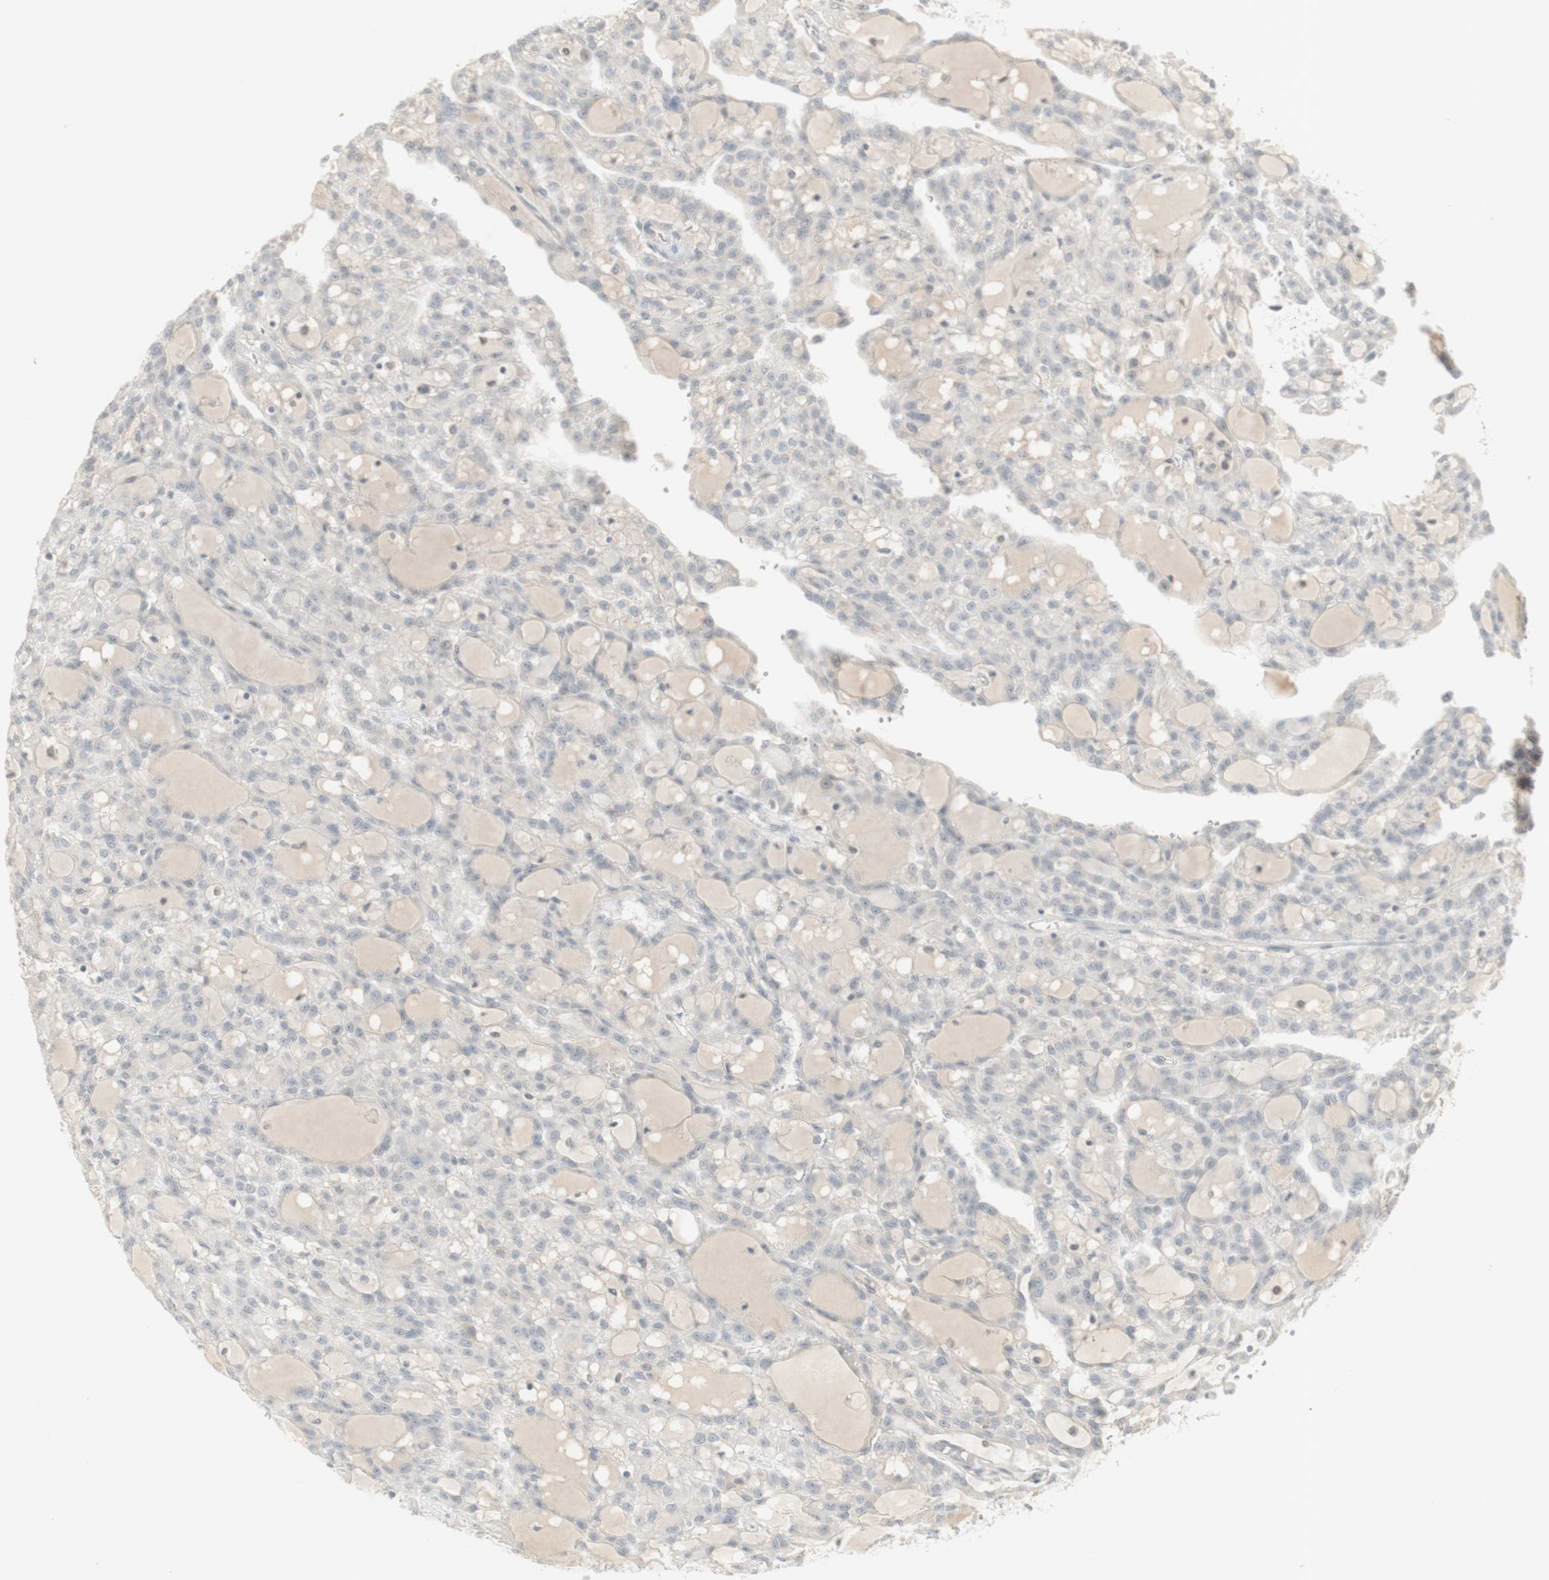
{"staining": {"intensity": "negative", "quantity": "none", "location": "none"}, "tissue": "renal cancer", "cell_type": "Tumor cells", "image_type": "cancer", "snomed": [{"axis": "morphology", "description": "Adenocarcinoma, NOS"}, {"axis": "topography", "description": "Kidney"}], "caption": "A photomicrograph of renal cancer stained for a protein shows no brown staining in tumor cells. (DAB (3,3'-diaminobenzidine) immunohistochemistry, high magnification).", "gene": "PLCD4", "patient": {"sex": "male", "age": 63}}